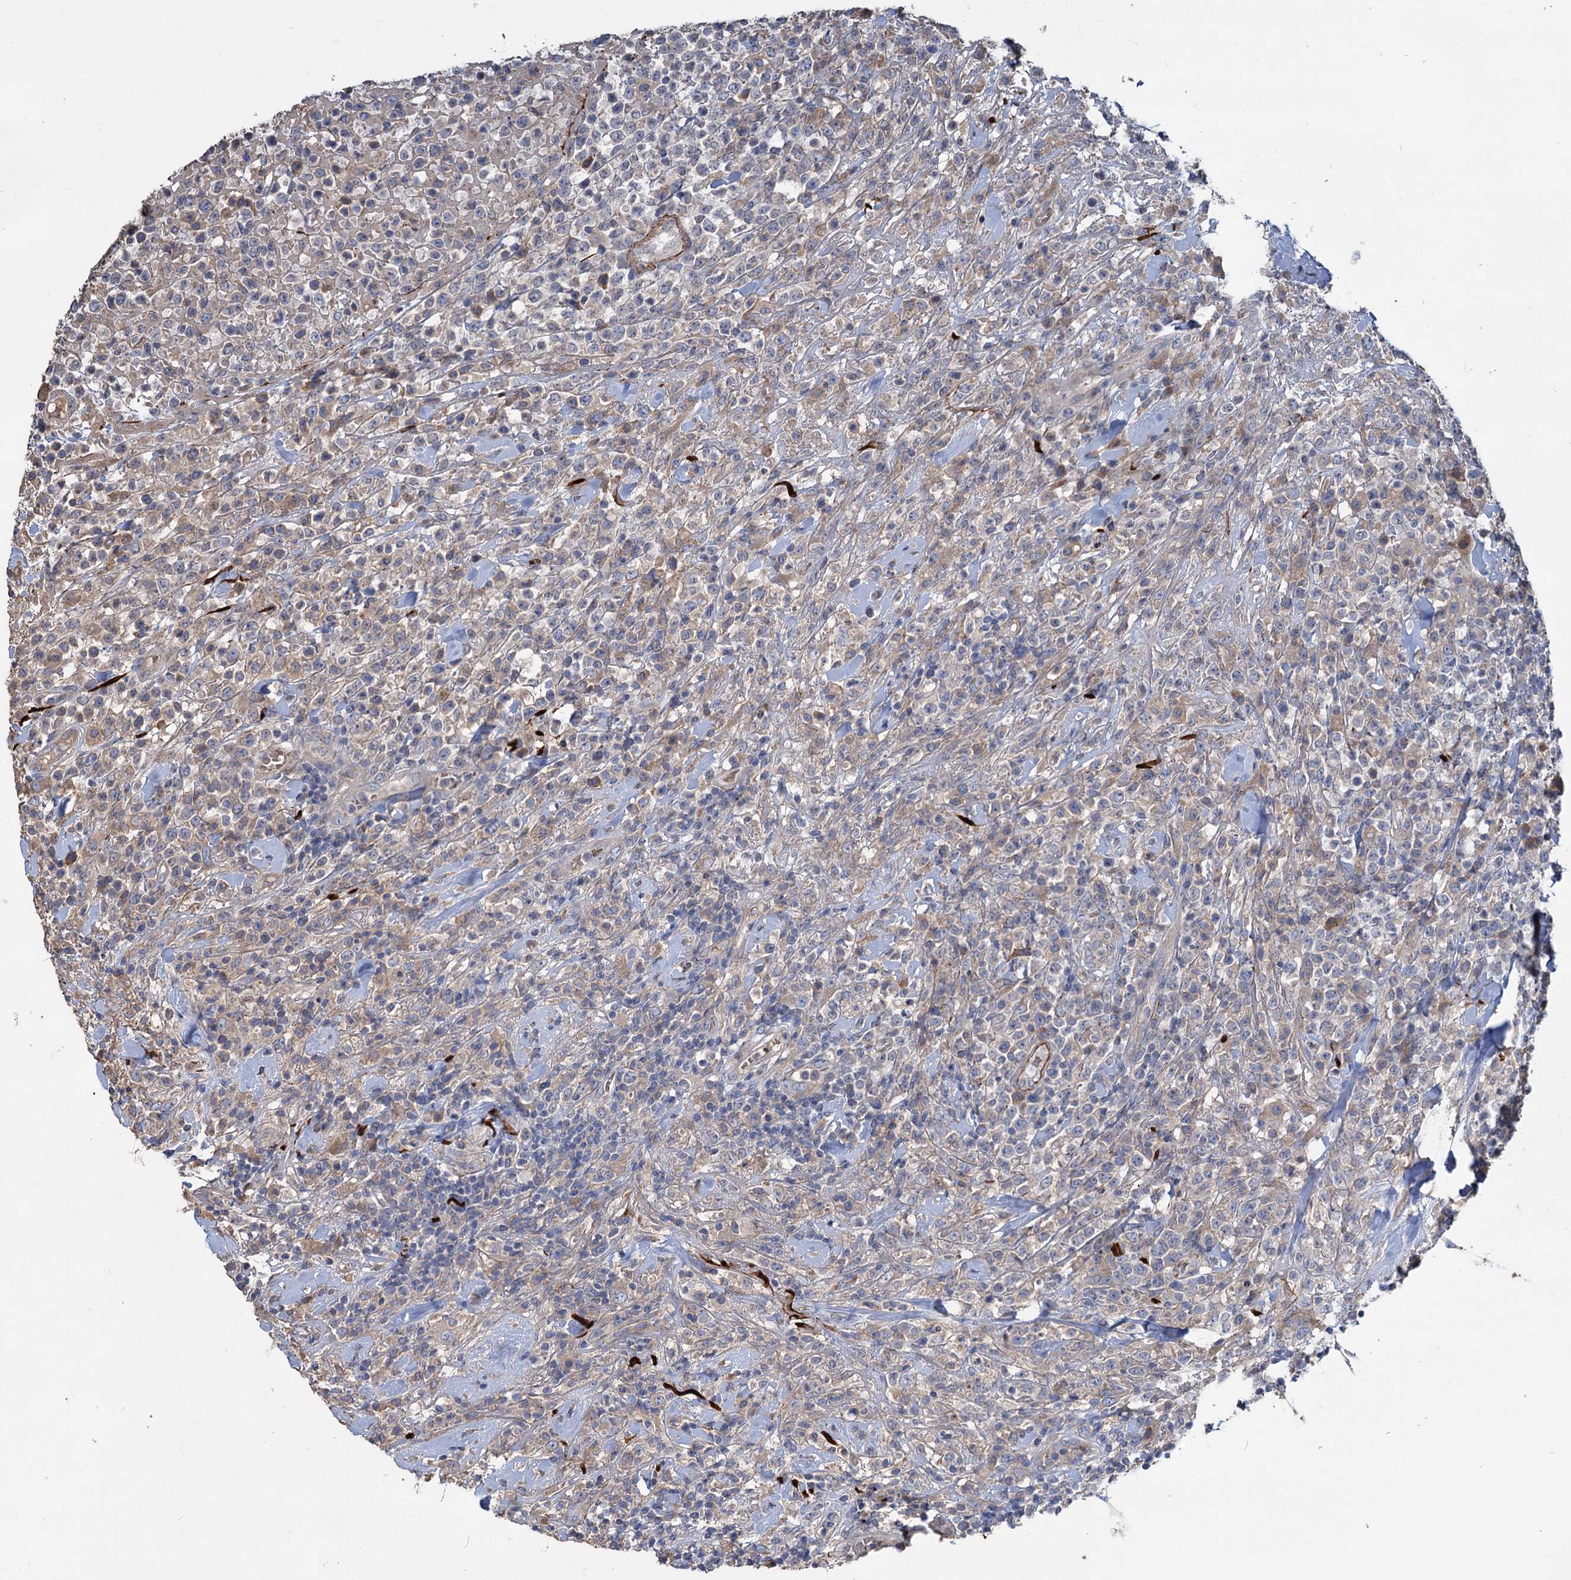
{"staining": {"intensity": "negative", "quantity": "none", "location": "none"}, "tissue": "lymphoma", "cell_type": "Tumor cells", "image_type": "cancer", "snomed": [{"axis": "morphology", "description": "Malignant lymphoma, non-Hodgkin's type, High grade"}, {"axis": "topography", "description": "Colon"}], "caption": "An immunohistochemistry photomicrograph of lymphoma is shown. There is no staining in tumor cells of lymphoma.", "gene": "URAD", "patient": {"sex": "female", "age": 53}}